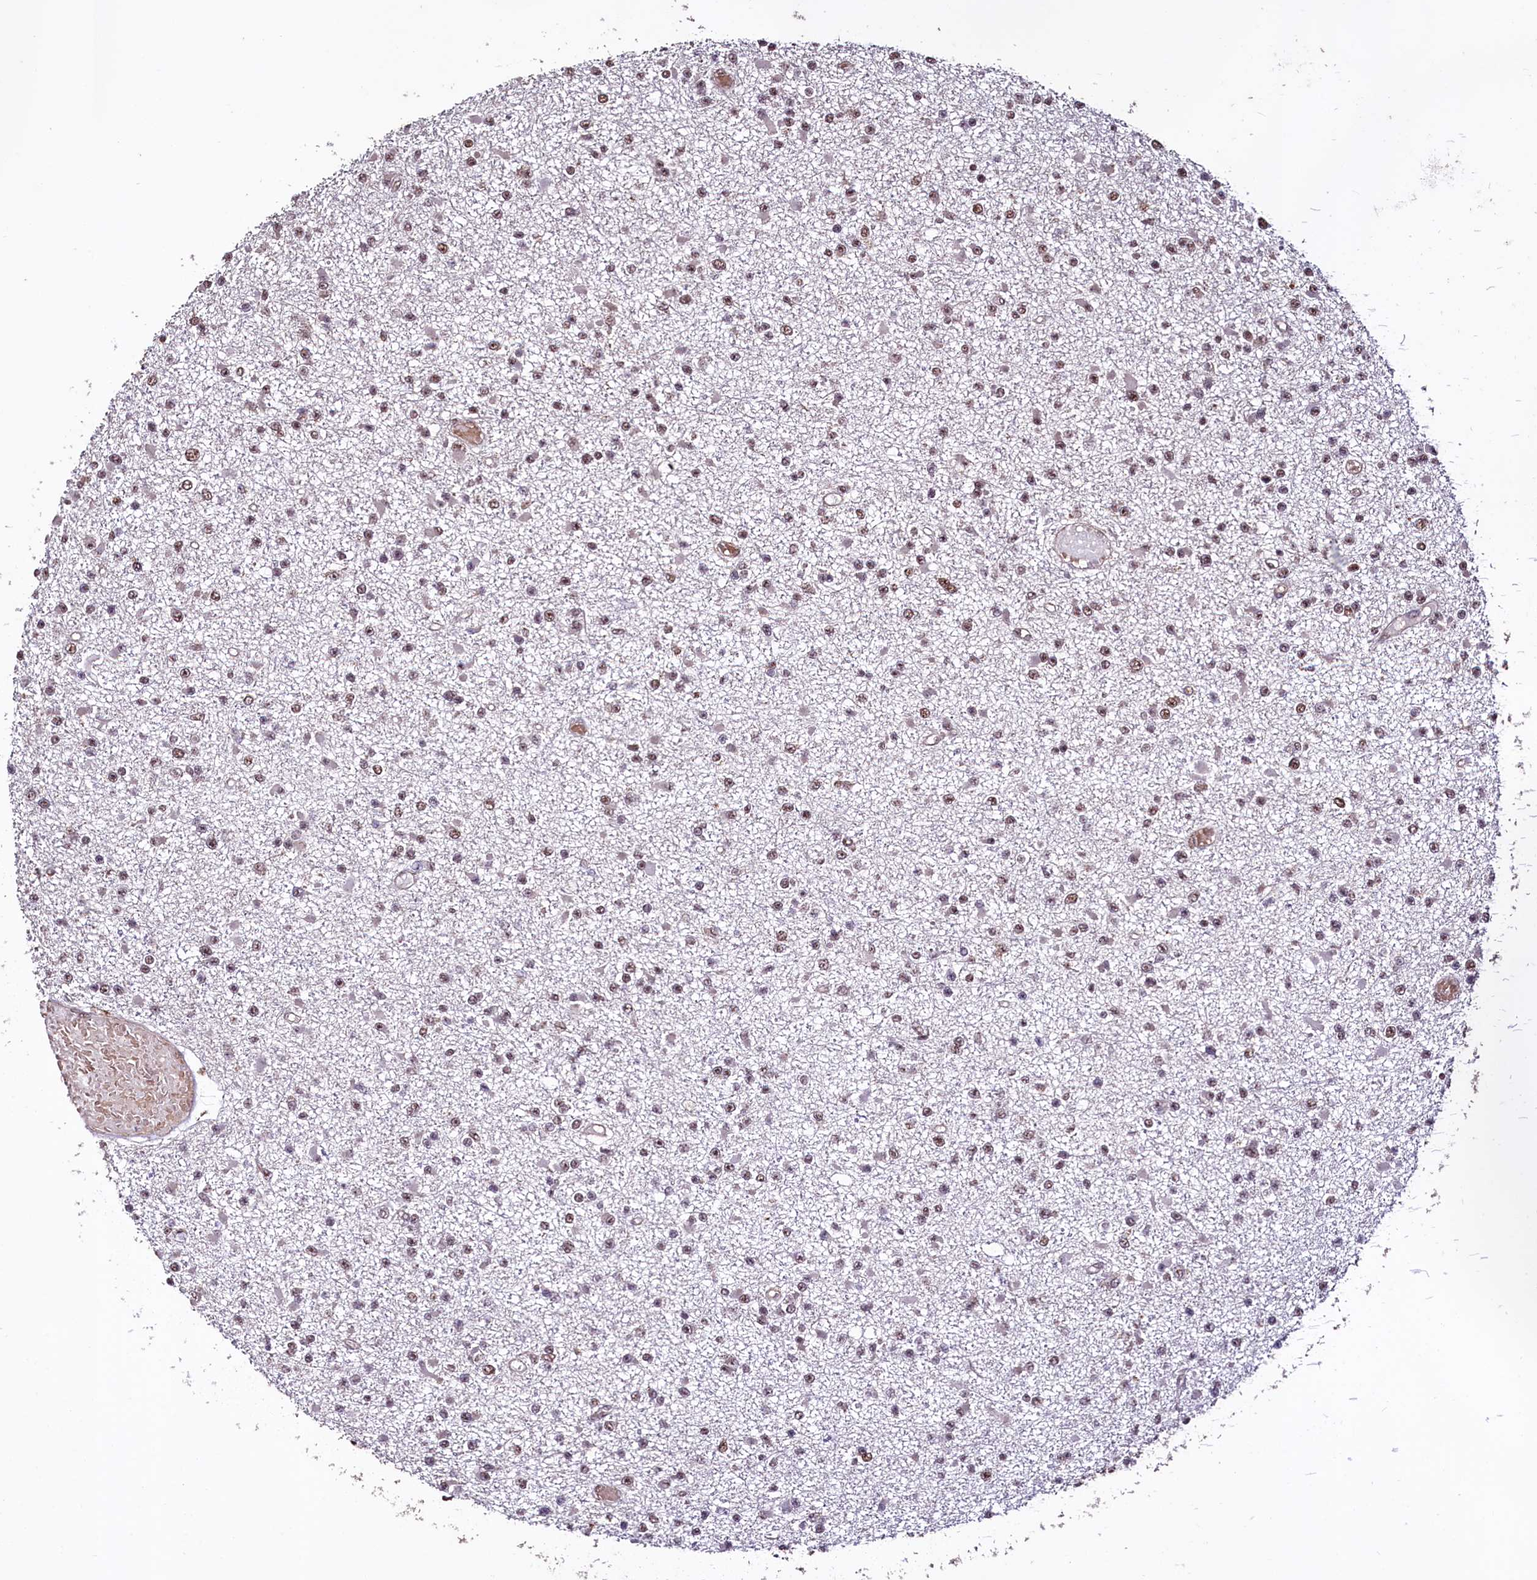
{"staining": {"intensity": "moderate", "quantity": ">75%", "location": "nuclear"}, "tissue": "glioma", "cell_type": "Tumor cells", "image_type": "cancer", "snomed": [{"axis": "morphology", "description": "Glioma, malignant, Low grade"}, {"axis": "topography", "description": "Brain"}], "caption": "High-magnification brightfield microscopy of glioma stained with DAB (3,3'-diaminobenzidine) (brown) and counterstained with hematoxylin (blue). tumor cells exhibit moderate nuclear expression is present in about>75% of cells.", "gene": "SFSWAP", "patient": {"sex": "female", "age": 22}}